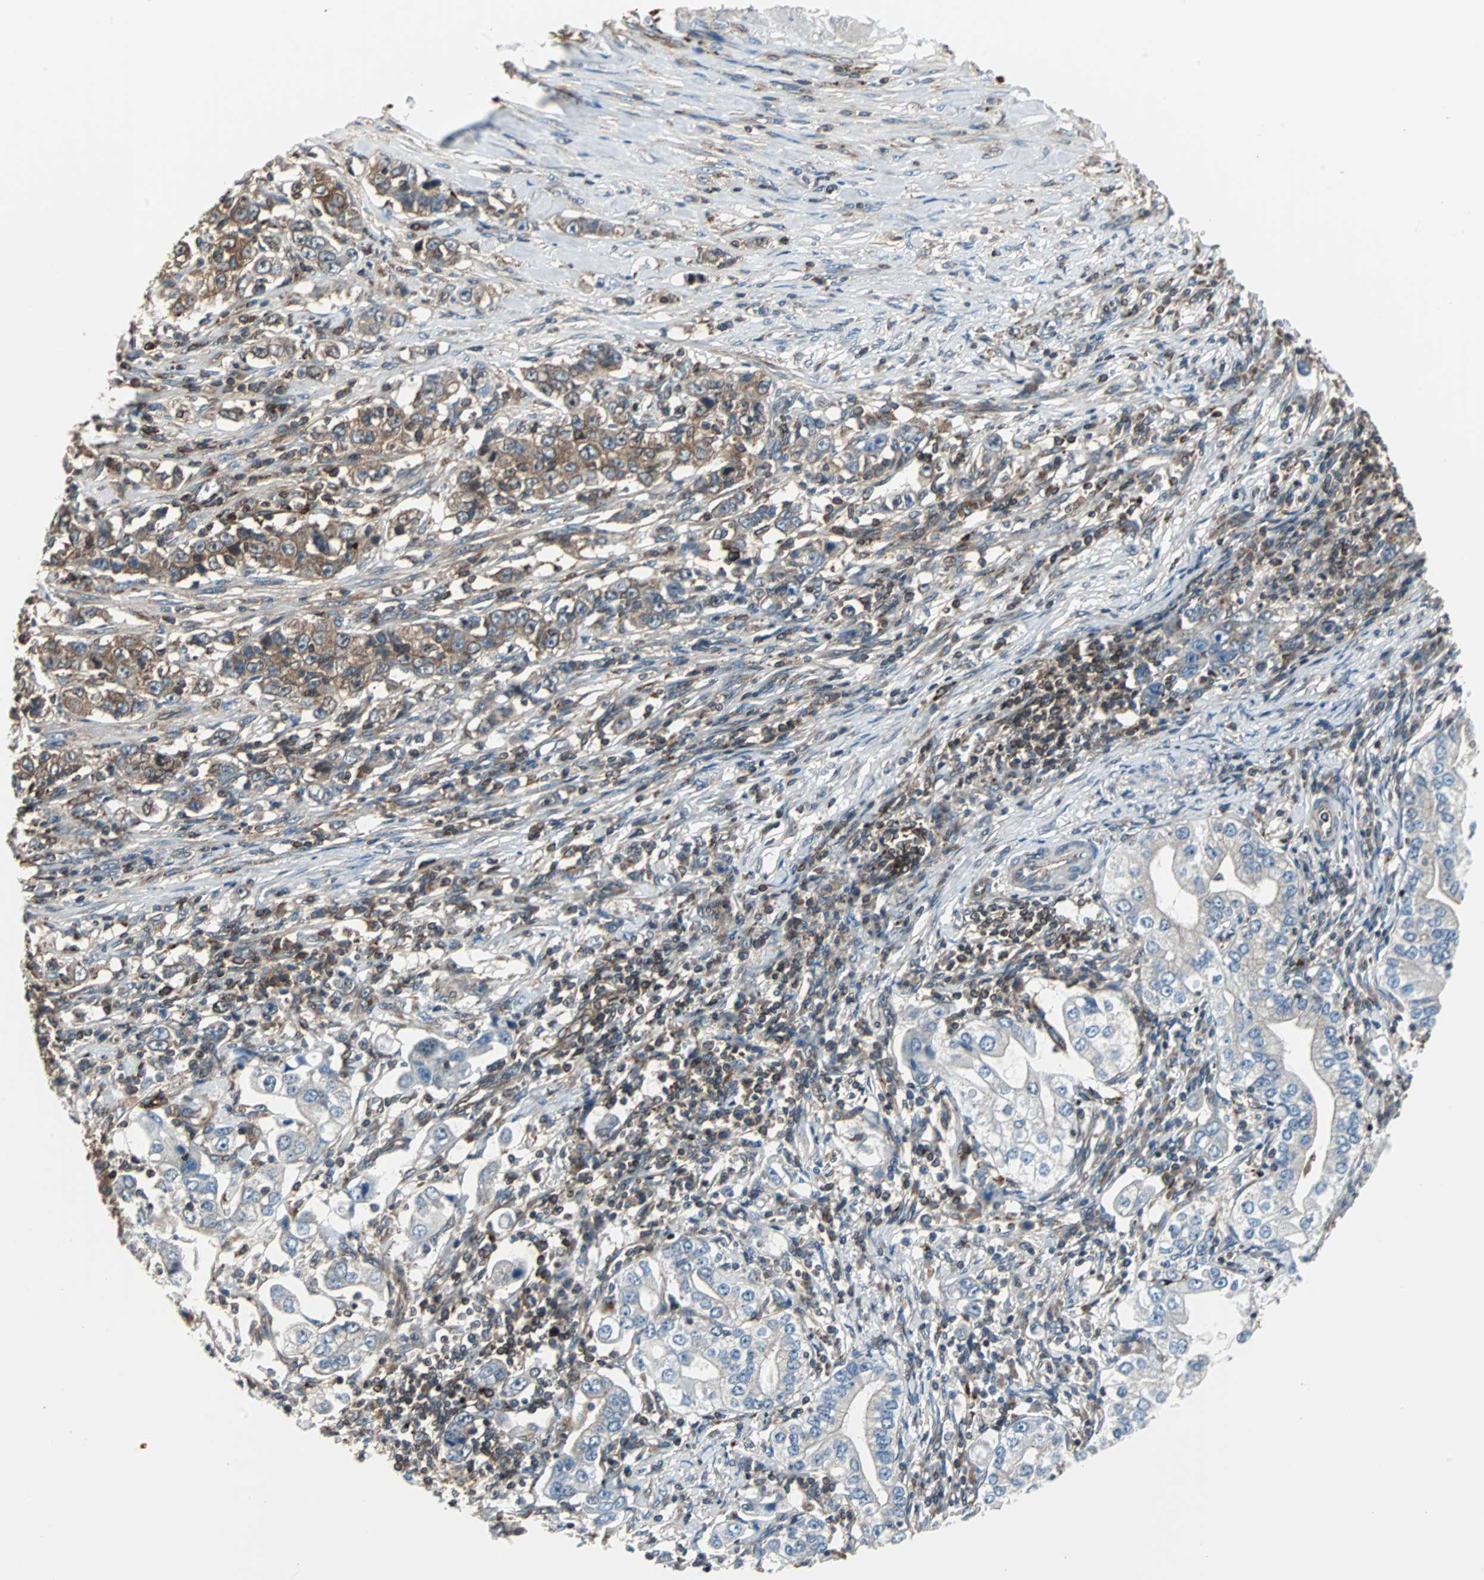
{"staining": {"intensity": "negative", "quantity": "none", "location": "none"}, "tissue": "stomach cancer", "cell_type": "Tumor cells", "image_type": "cancer", "snomed": [{"axis": "morphology", "description": "Adenocarcinoma, NOS"}, {"axis": "topography", "description": "Stomach, lower"}], "caption": "This is an immunohistochemistry micrograph of human stomach cancer (adenocarcinoma). There is no expression in tumor cells.", "gene": "RELA", "patient": {"sex": "female", "age": 72}}